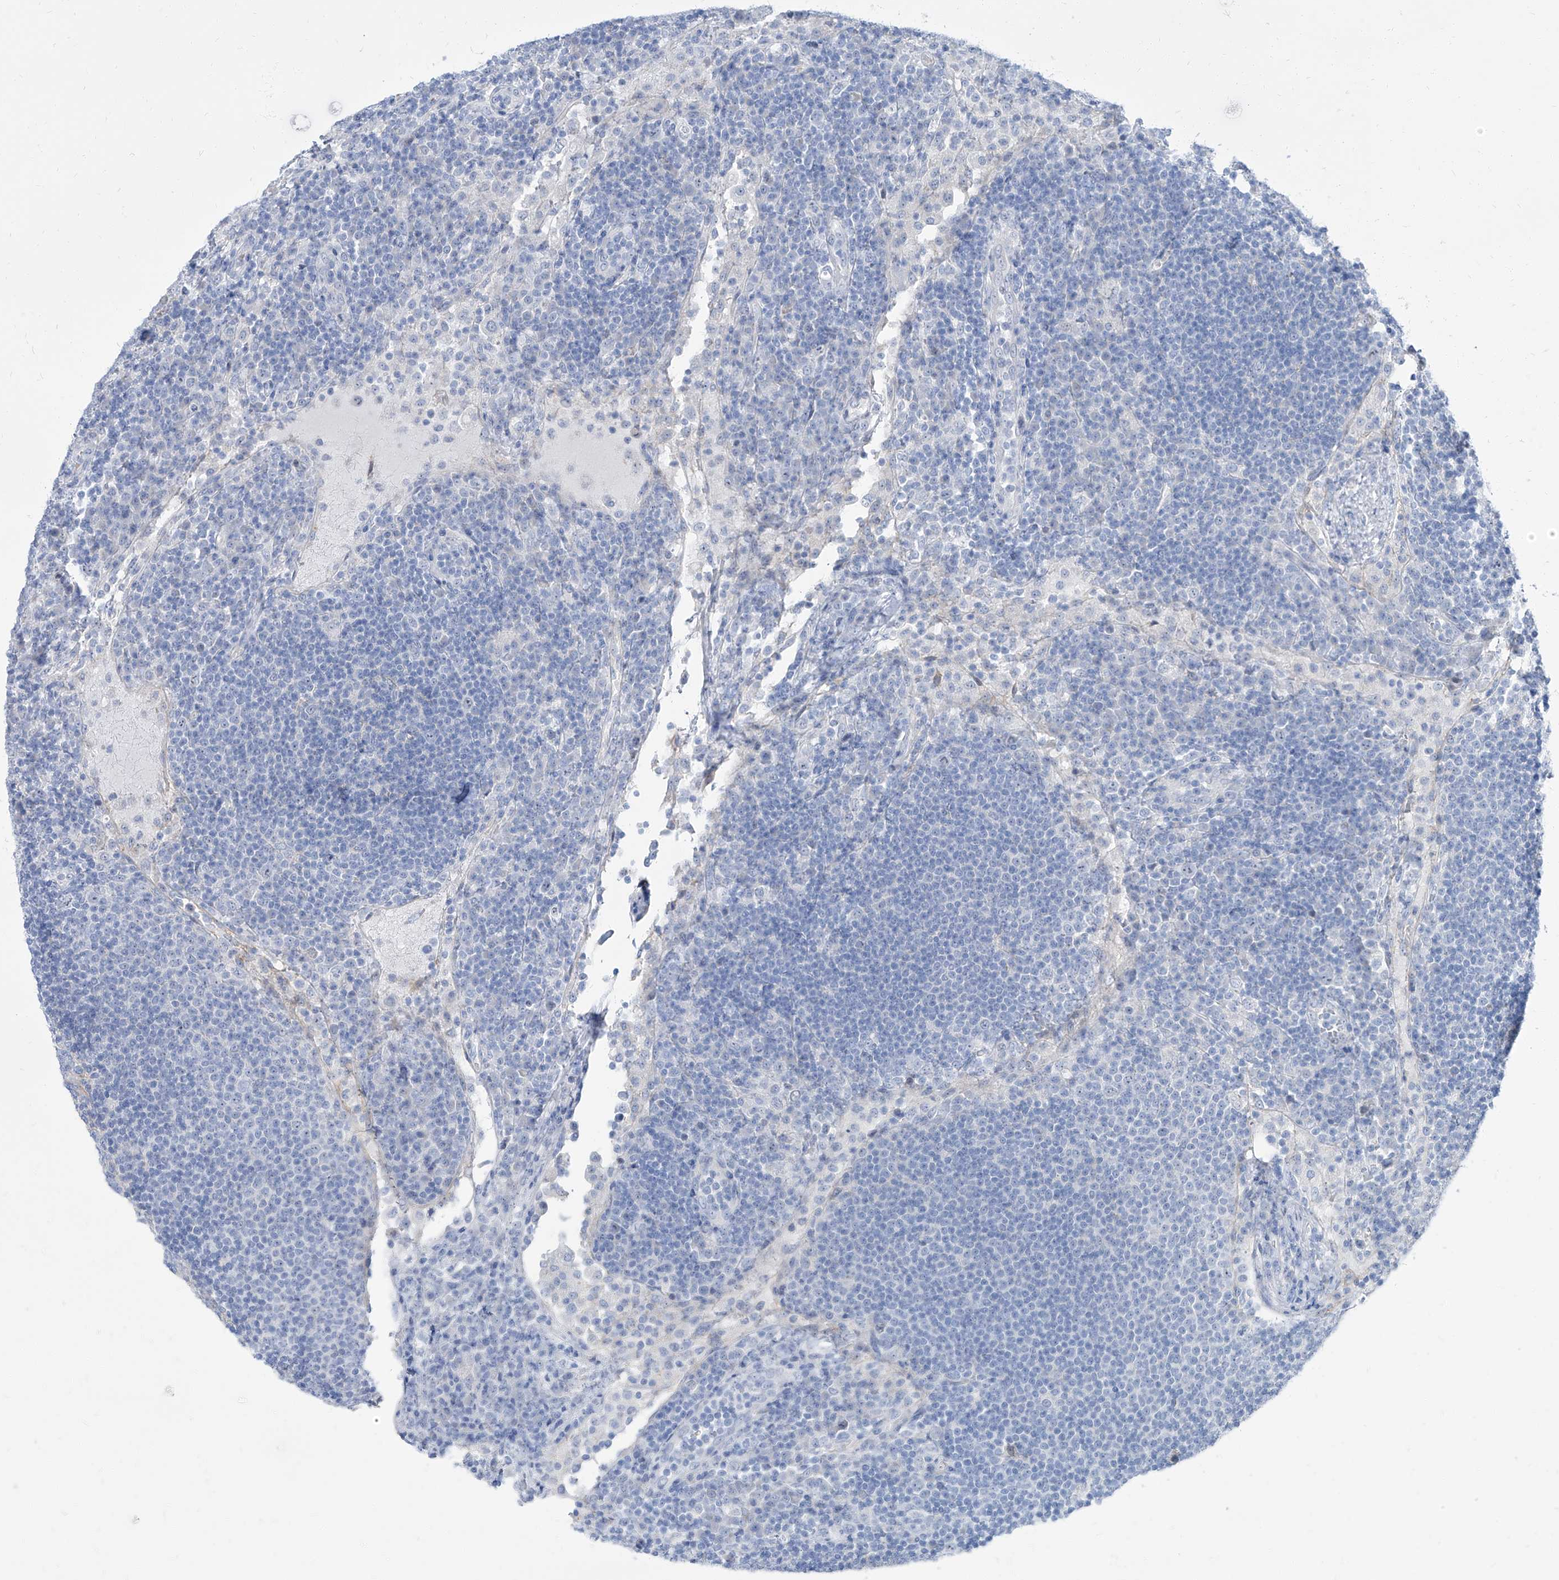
{"staining": {"intensity": "negative", "quantity": "none", "location": "none"}, "tissue": "lymph node", "cell_type": "Germinal center cells", "image_type": "normal", "snomed": [{"axis": "morphology", "description": "Normal tissue, NOS"}, {"axis": "topography", "description": "Lymph node"}], "caption": "High power microscopy photomicrograph of an immunohistochemistry image of normal lymph node, revealing no significant staining in germinal center cells.", "gene": "TXLNB", "patient": {"sex": "female", "age": 53}}